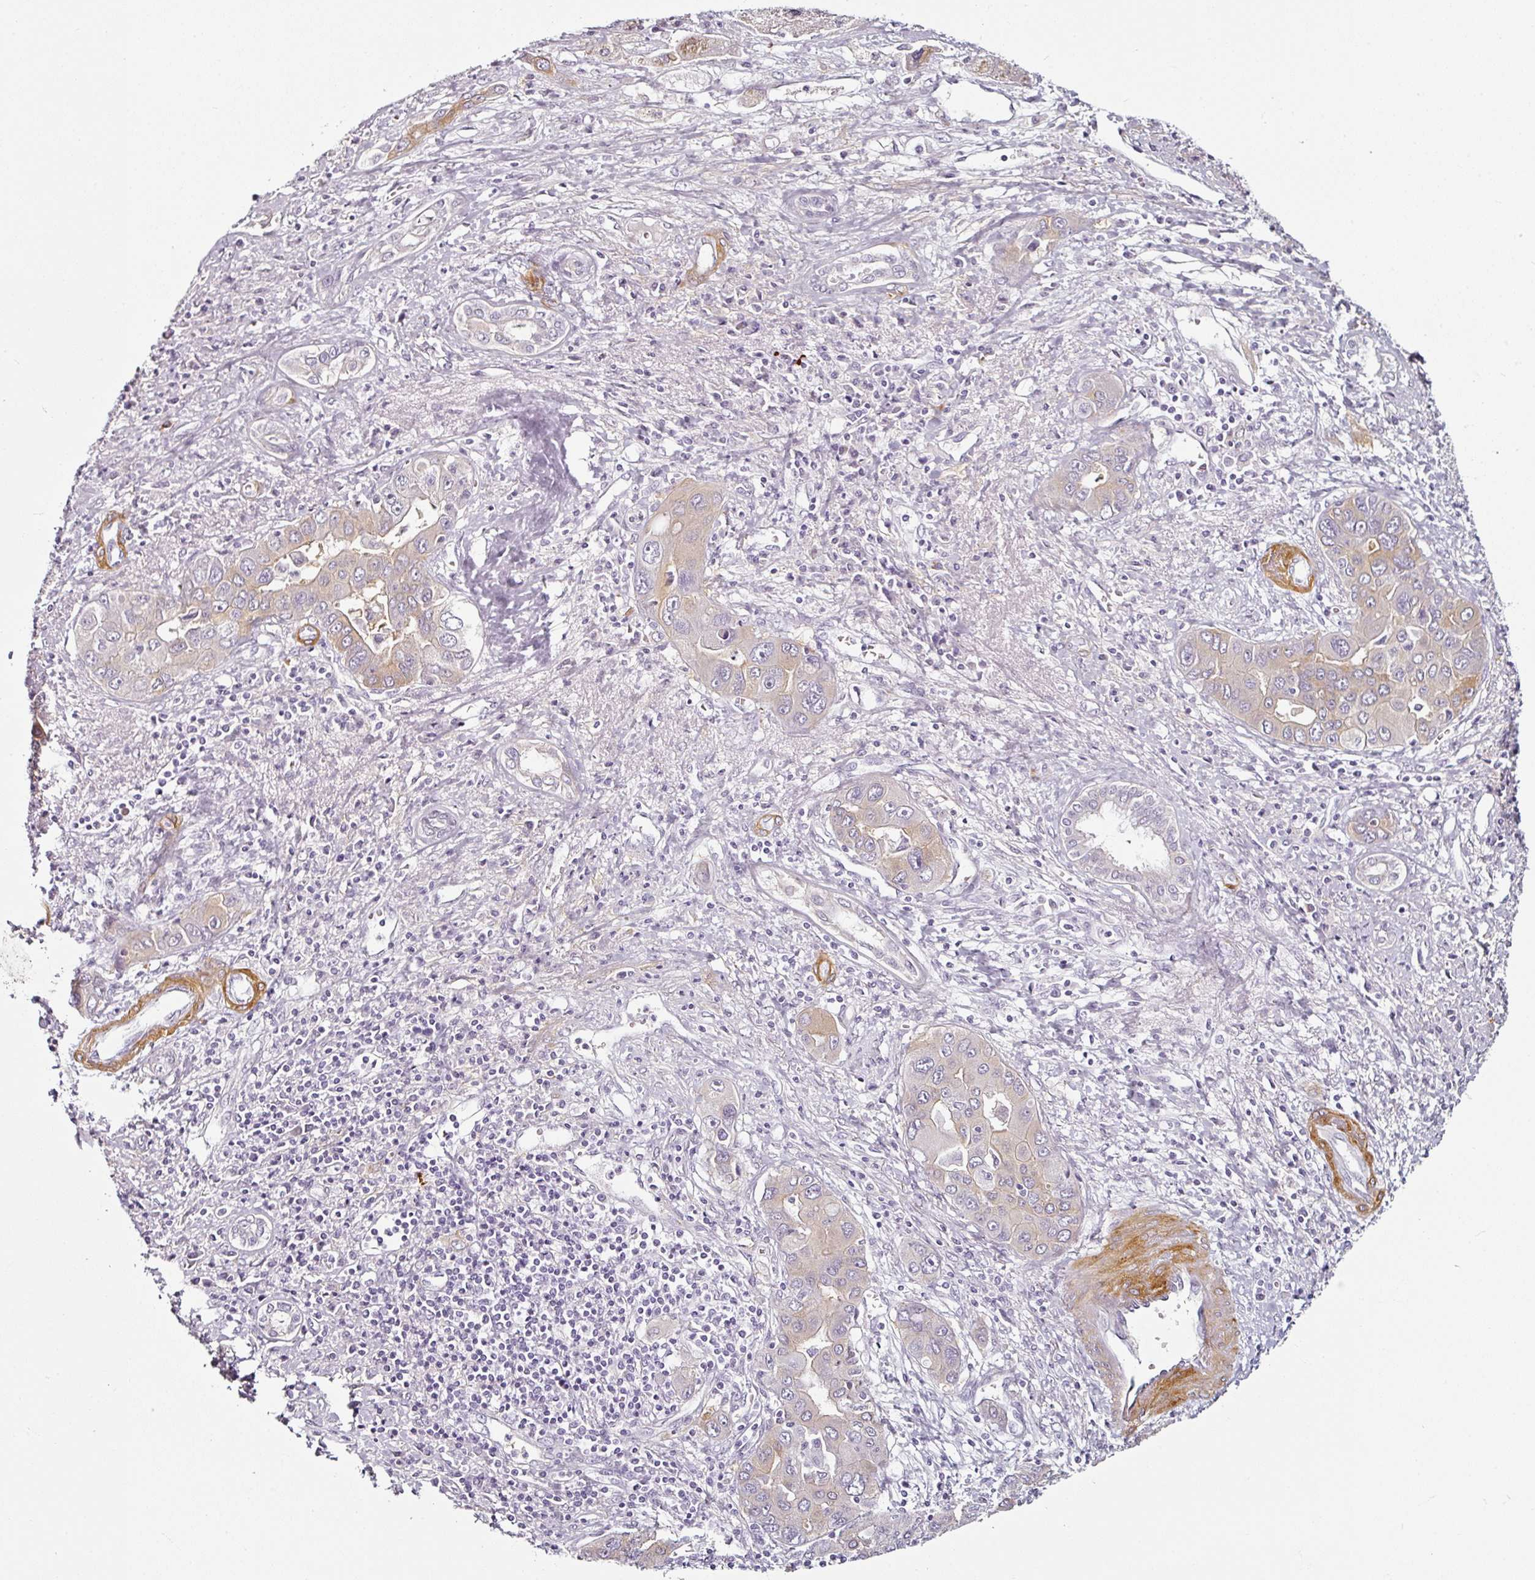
{"staining": {"intensity": "negative", "quantity": "none", "location": "none"}, "tissue": "liver cancer", "cell_type": "Tumor cells", "image_type": "cancer", "snomed": [{"axis": "morphology", "description": "Cholangiocarcinoma"}, {"axis": "topography", "description": "Liver"}], "caption": "Tumor cells show no significant positivity in liver cholangiocarcinoma. (DAB immunohistochemistry (IHC) visualized using brightfield microscopy, high magnification).", "gene": "CAP2", "patient": {"sex": "male", "age": 67}}